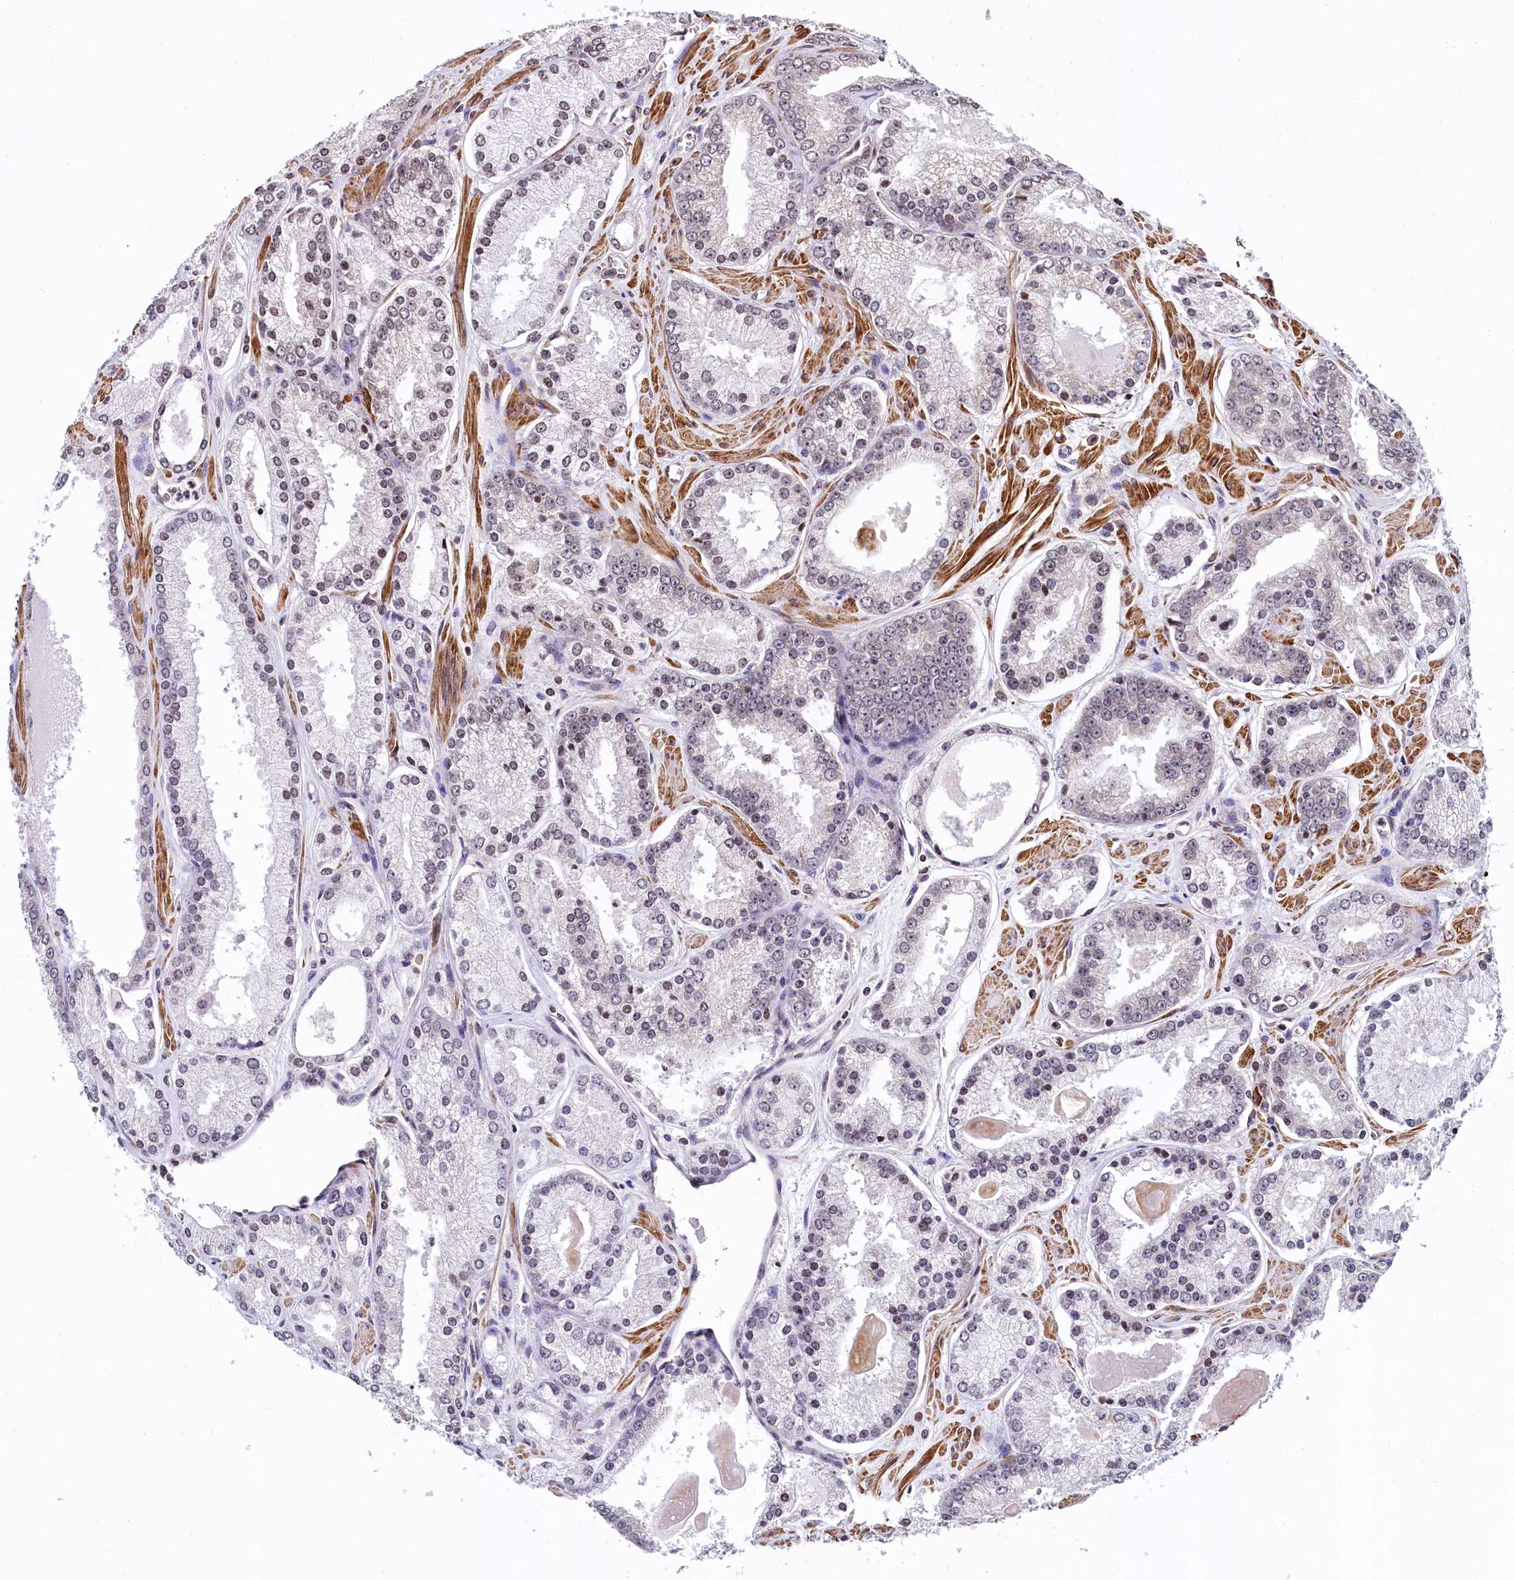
{"staining": {"intensity": "weak", "quantity": "<25%", "location": "nuclear"}, "tissue": "prostate cancer", "cell_type": "Tumor cells", "image_type": "cancer", "snomed": [{"axis": "morphology", "description": "Adenocarcinoma, Low grade"}, {"axis": "topography", "description": "Prostate"}], "caption": "This is a micrograph of IHC staining of prostate low-grade adenocarcinoma, which shows no expression in tumor cells.", "gene": "ZNF2", "patient": {"sex": "male", "age": 54}}